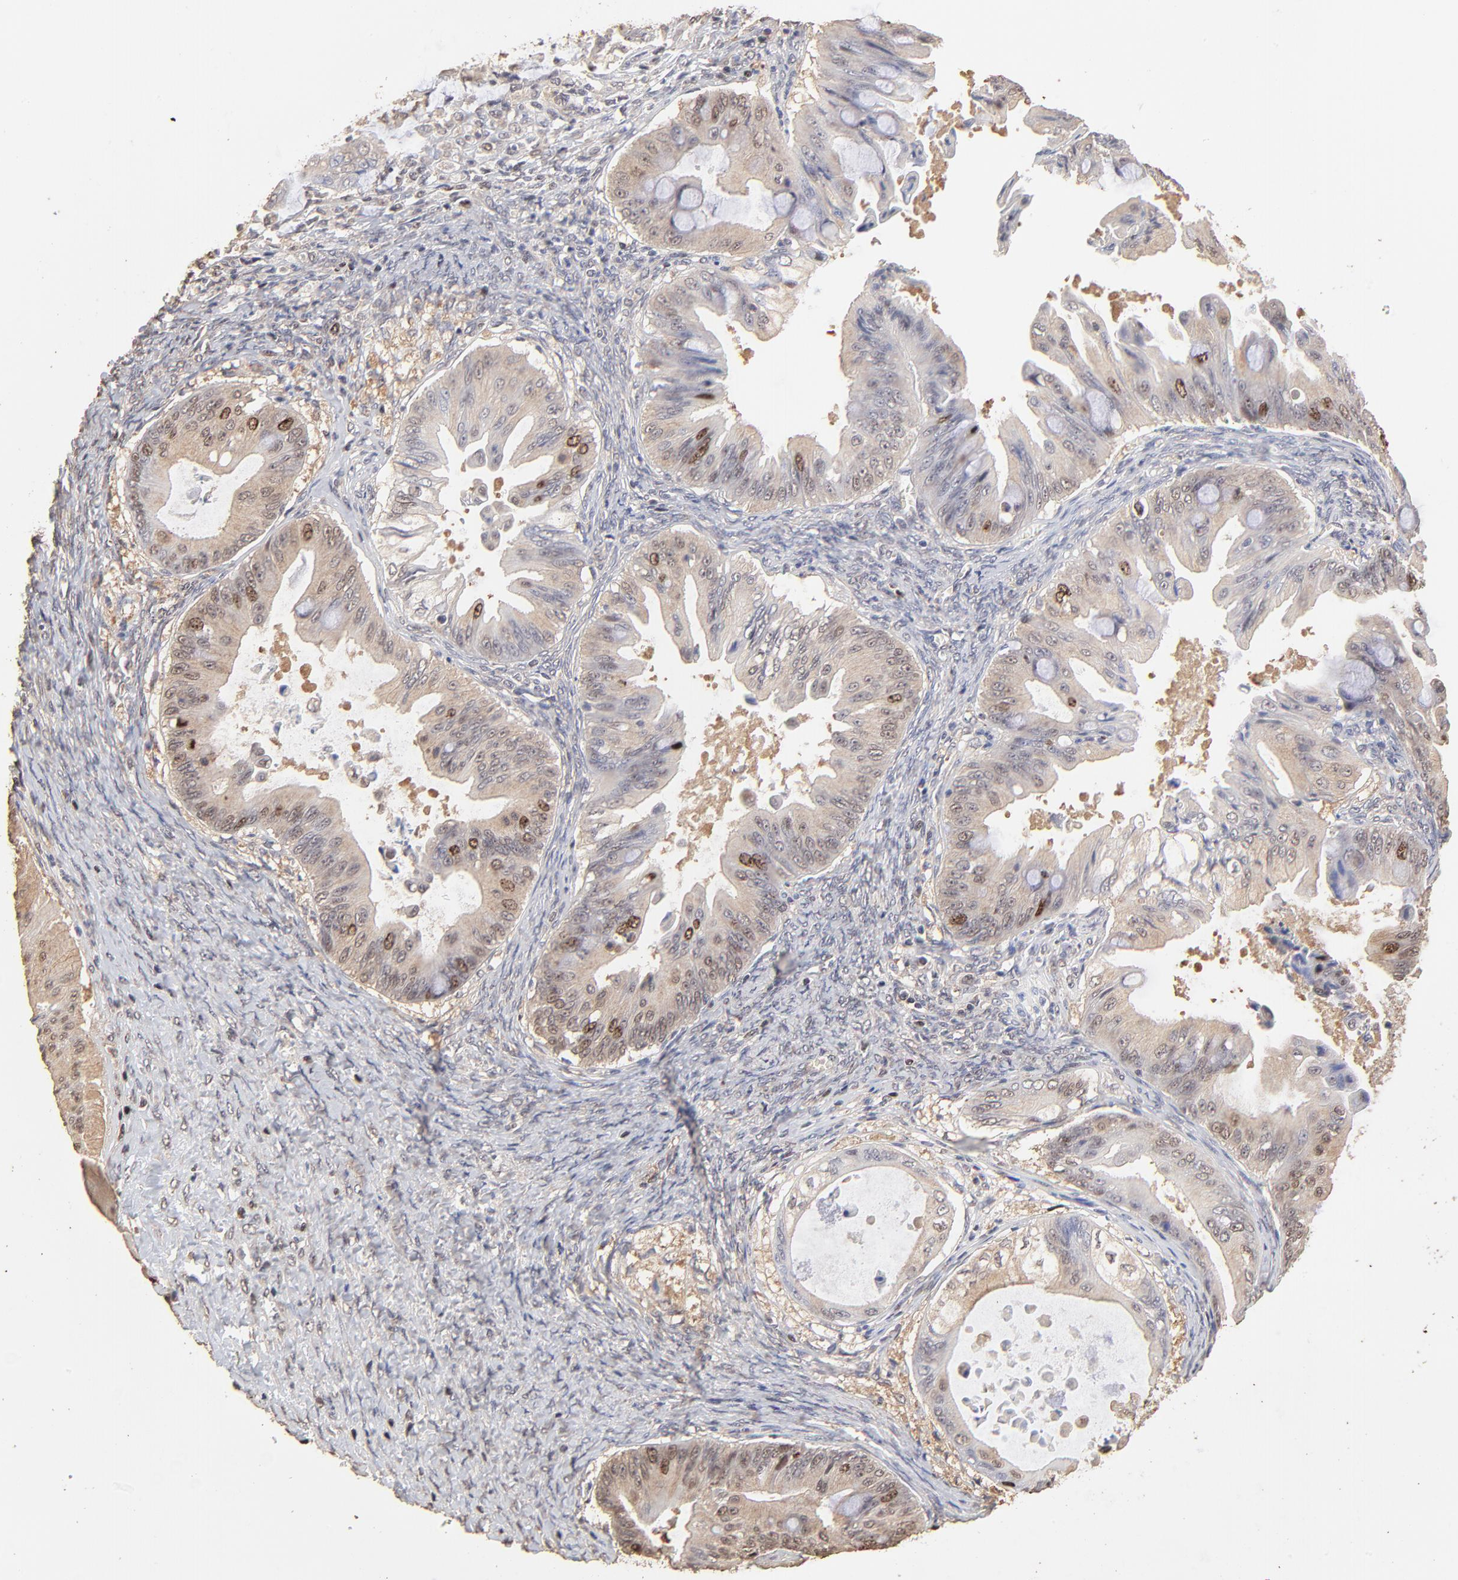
{"staining": {"intensity": "moderate", "quantity": "25%-75%", "location": "nuclear"}, "tissue": "ovarian cancer", "cell_type": "Tumor cells", "image_type": "cancer", "snomed": [{"axis": "morphology", "description": "Cystadenocarcinoma, mucinous, NOS"}, {"axis": "topography", "description": "Ovary"}], "caption": "Brown immunohistochemical staining in ovarian mucinous cystadenocarcinoma exhibits moderate nuclear staining in approximately 25%-75% of tumor cells.", "gene": "BIRC5", "patient": {"sex": "female", "age": 37}}